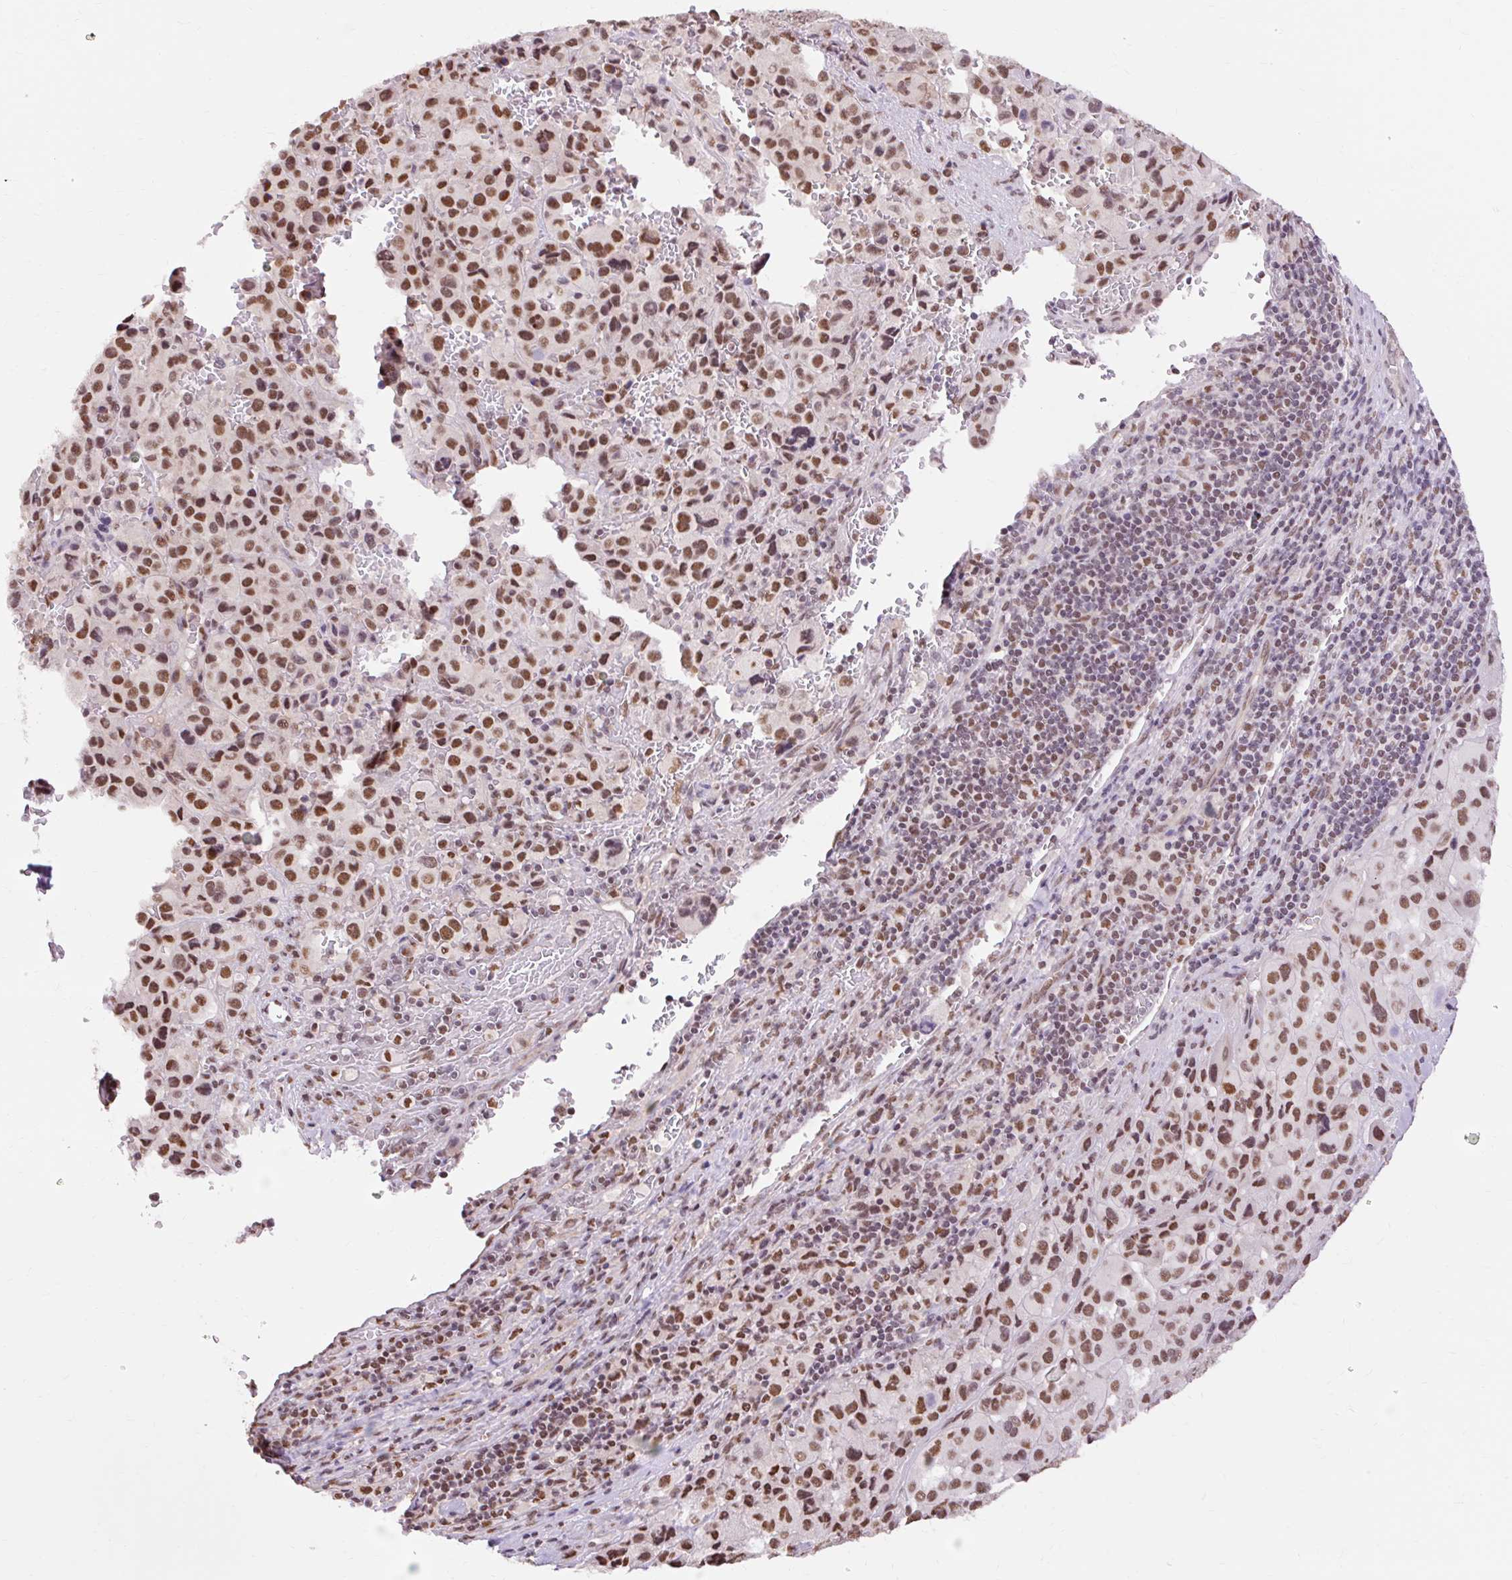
{"staining": {"intensity": "moderate", "quantity": ">75%", "location": "nuclear"}, "tissue": "melanoma", "cell_type": "Tumor cells", "image_type": "cancer", "snomed": [{"axis": "morphology", "description": "Malignant melanoma, Metastatic site"}, {"axis": "topography", "description": "Lymph node"}], "caption": "Approximately >75% of tumor cells in human malignant melanoma (metastatic site) demonstrate moderate nuclear protein expression as visualized by brown immunohistochemical staining.", "gene": "NPIPB12", "patient": {"sex": "female", "age": 65}}